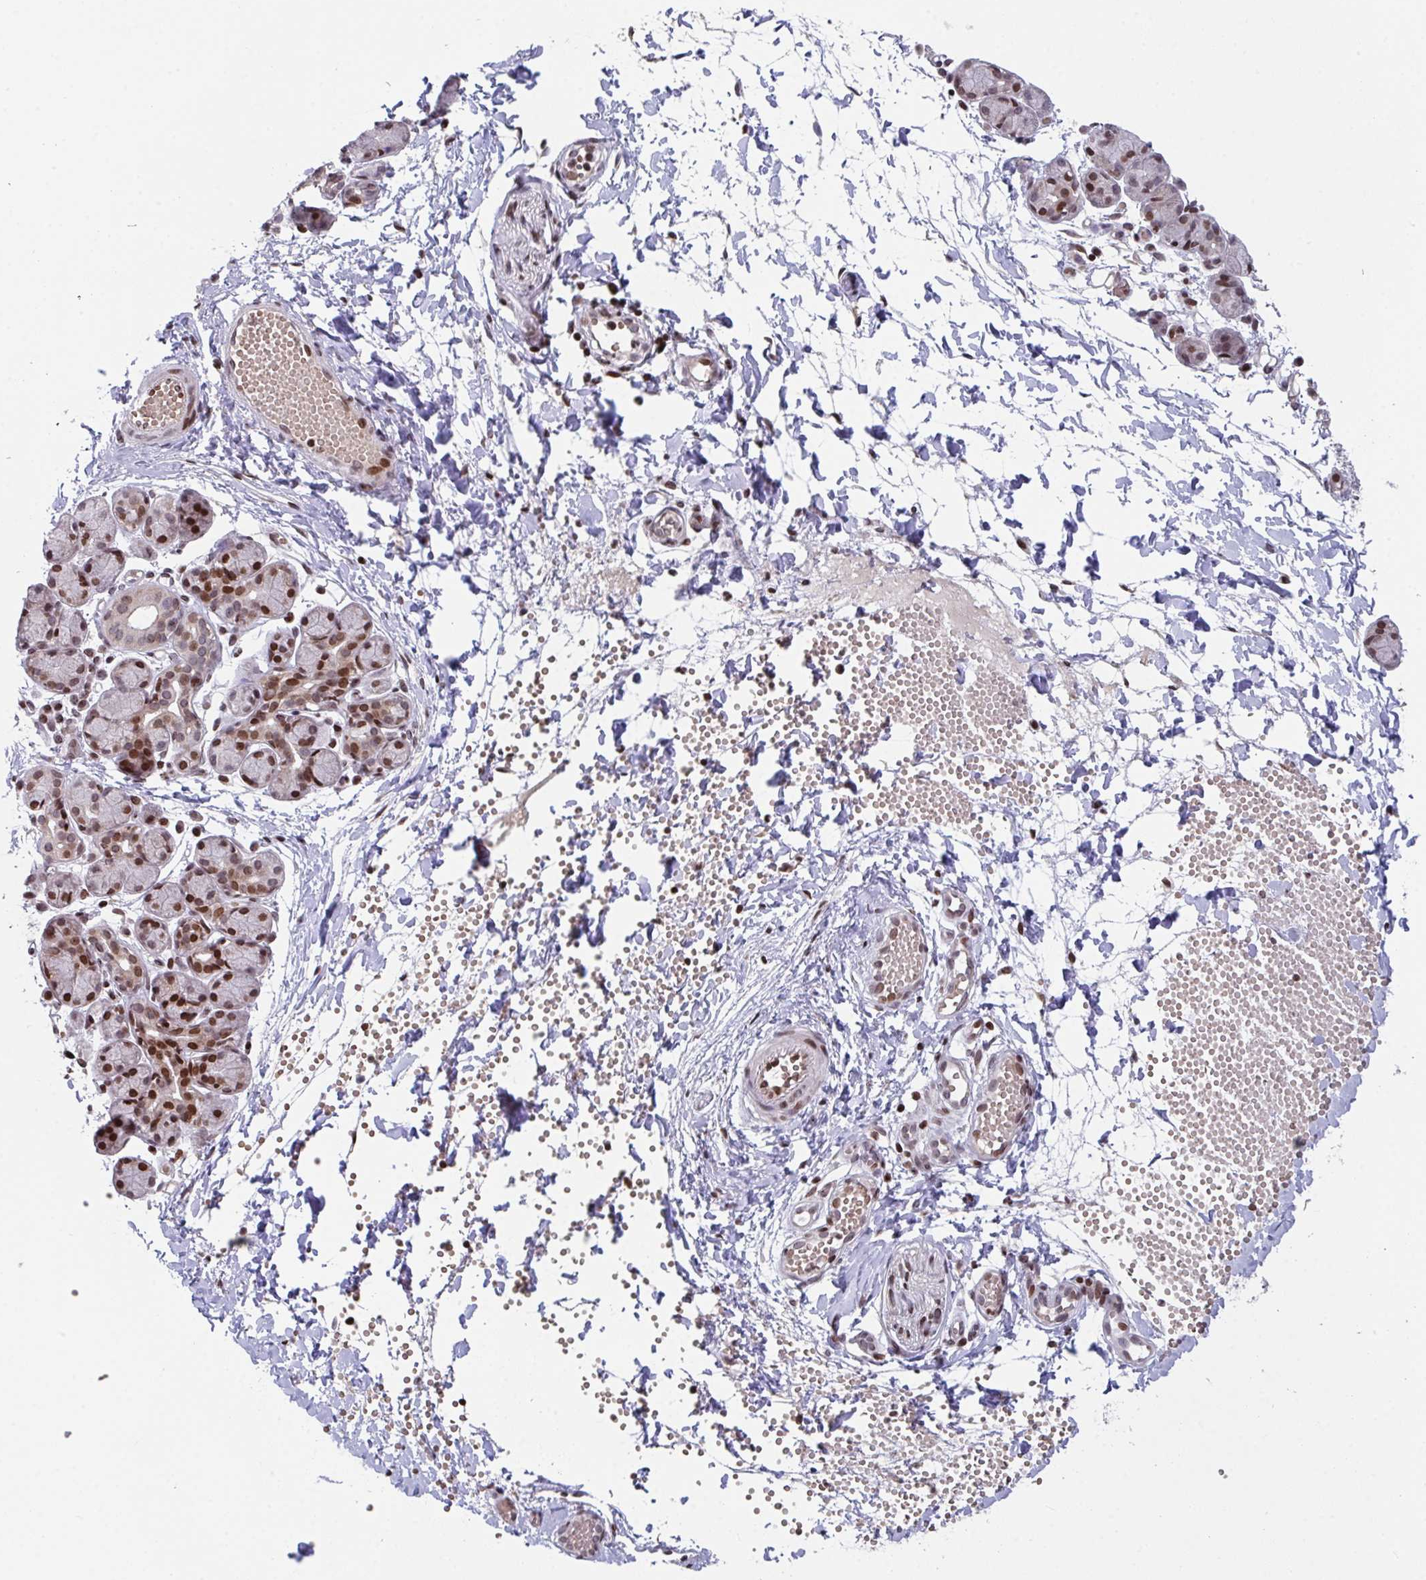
{"staining": {"intensity": "moderate", "quantity": "<25%", "location": "nuclear"}, "tissue": "salivary gland", "cell_type": "Glandular cells", "image_type": "normal", "snomed": [{"axis": "morphology", "description": "Normal tissue, NOS"}, {"axis": "morphology", "description": "Inflammation, NOS"}, {"axis": "topography", "description": "Lymph node"}, {"axis": "topography", "description": "Salivary gland"}], "caption": "This image reveals IHC staining of unremarkable salivary gland, with low moderate nuclear staining in approximately <25% of glandular cells.", "gene": "PCDHB8", "patient": {"sex": "male", "age": 3}}